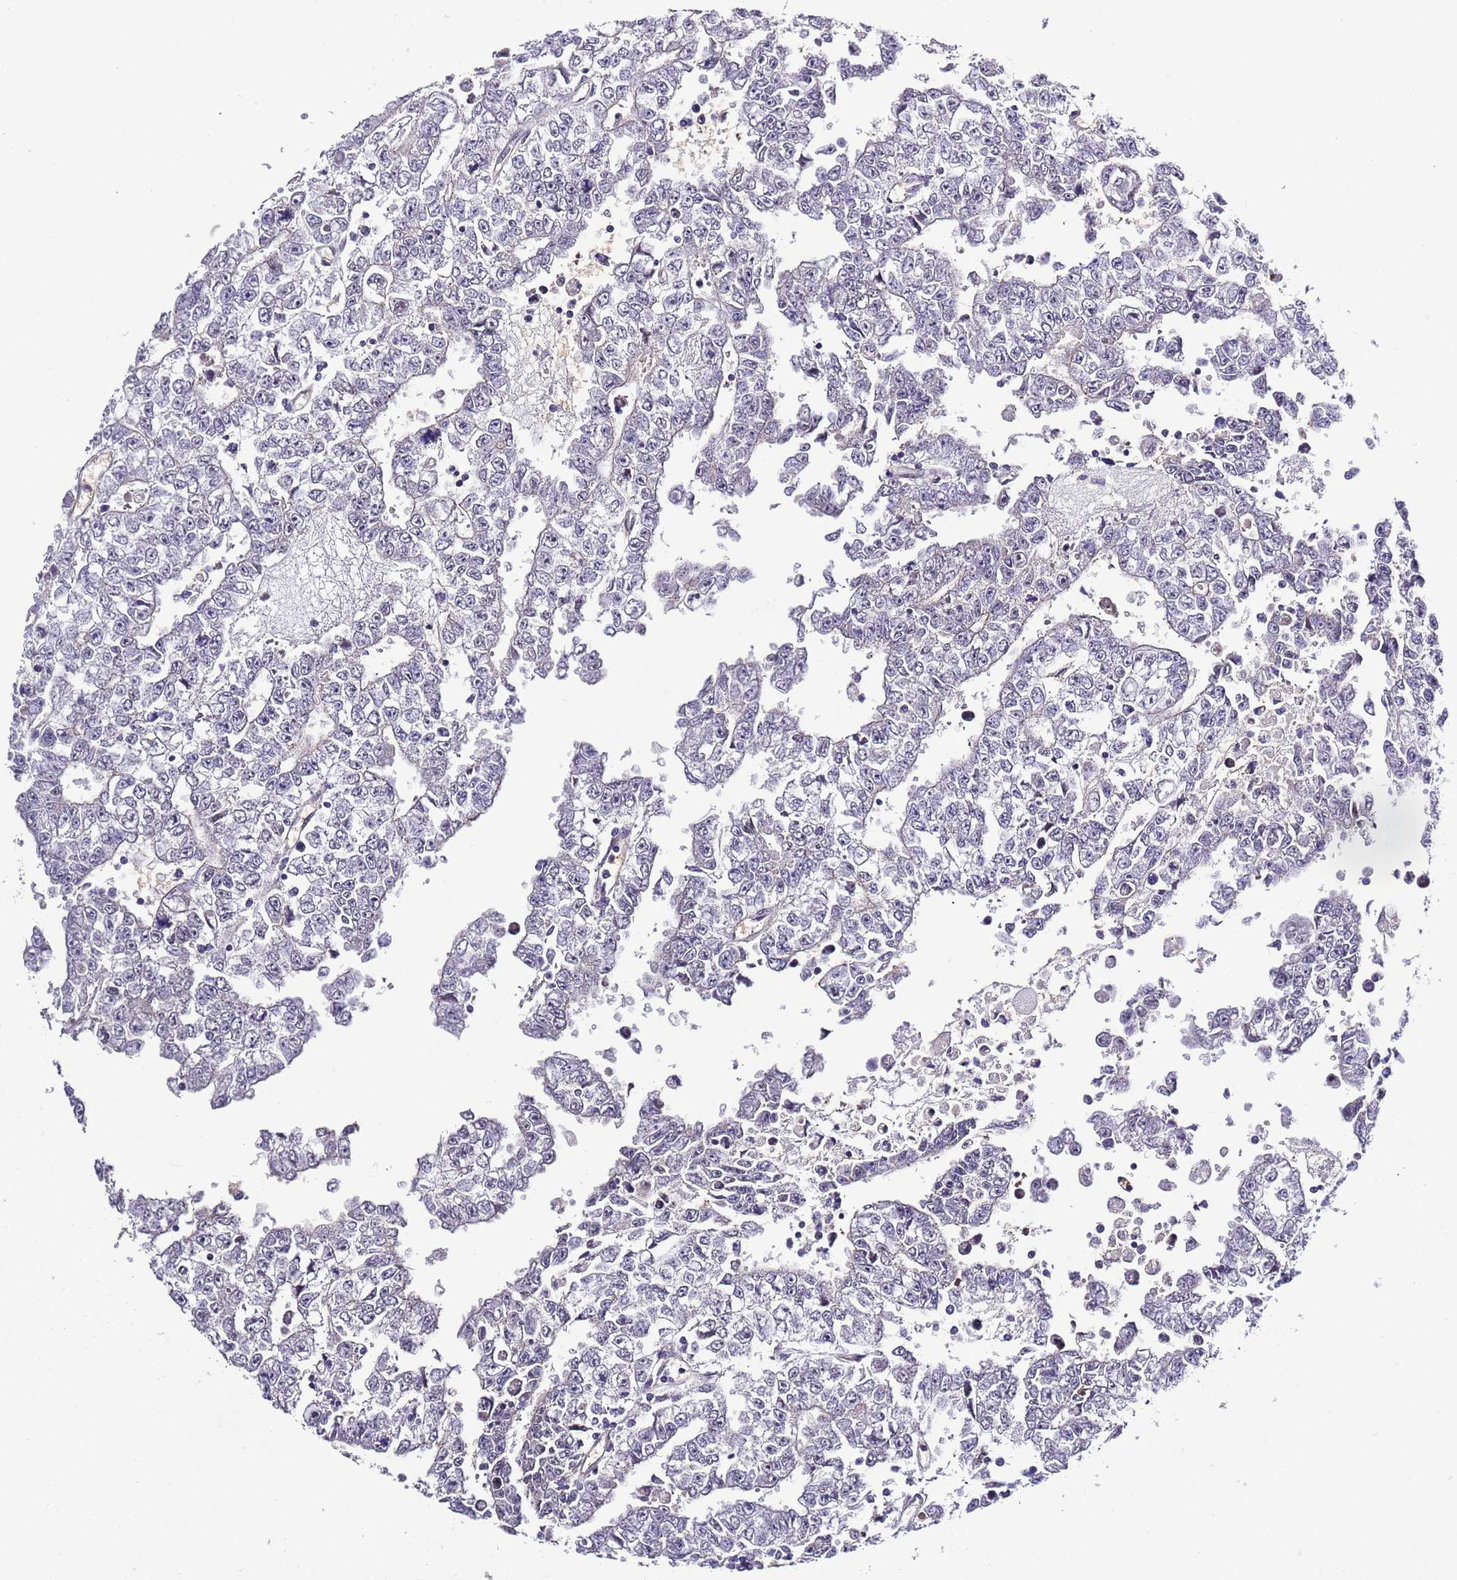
{"staining": {"intensity": "negative", "quantity": "none", "location": "none"}, "tissue": "testis cancer", "cell_type": "Tumor cells", "image_type": "cancer", "snomed": [{"axis": "morphology", "description": "Carcinoma, Embryonal, NOS"}, {"axis": "topography", "description": "Testis"}], "caption": "DAB immunohistochemical staining of testis cancer (embryonal carcinoma) shows no significant expression in tumor cells.", "gene": "LIPJ", "patient": {"sex": "male", "age": 25}}